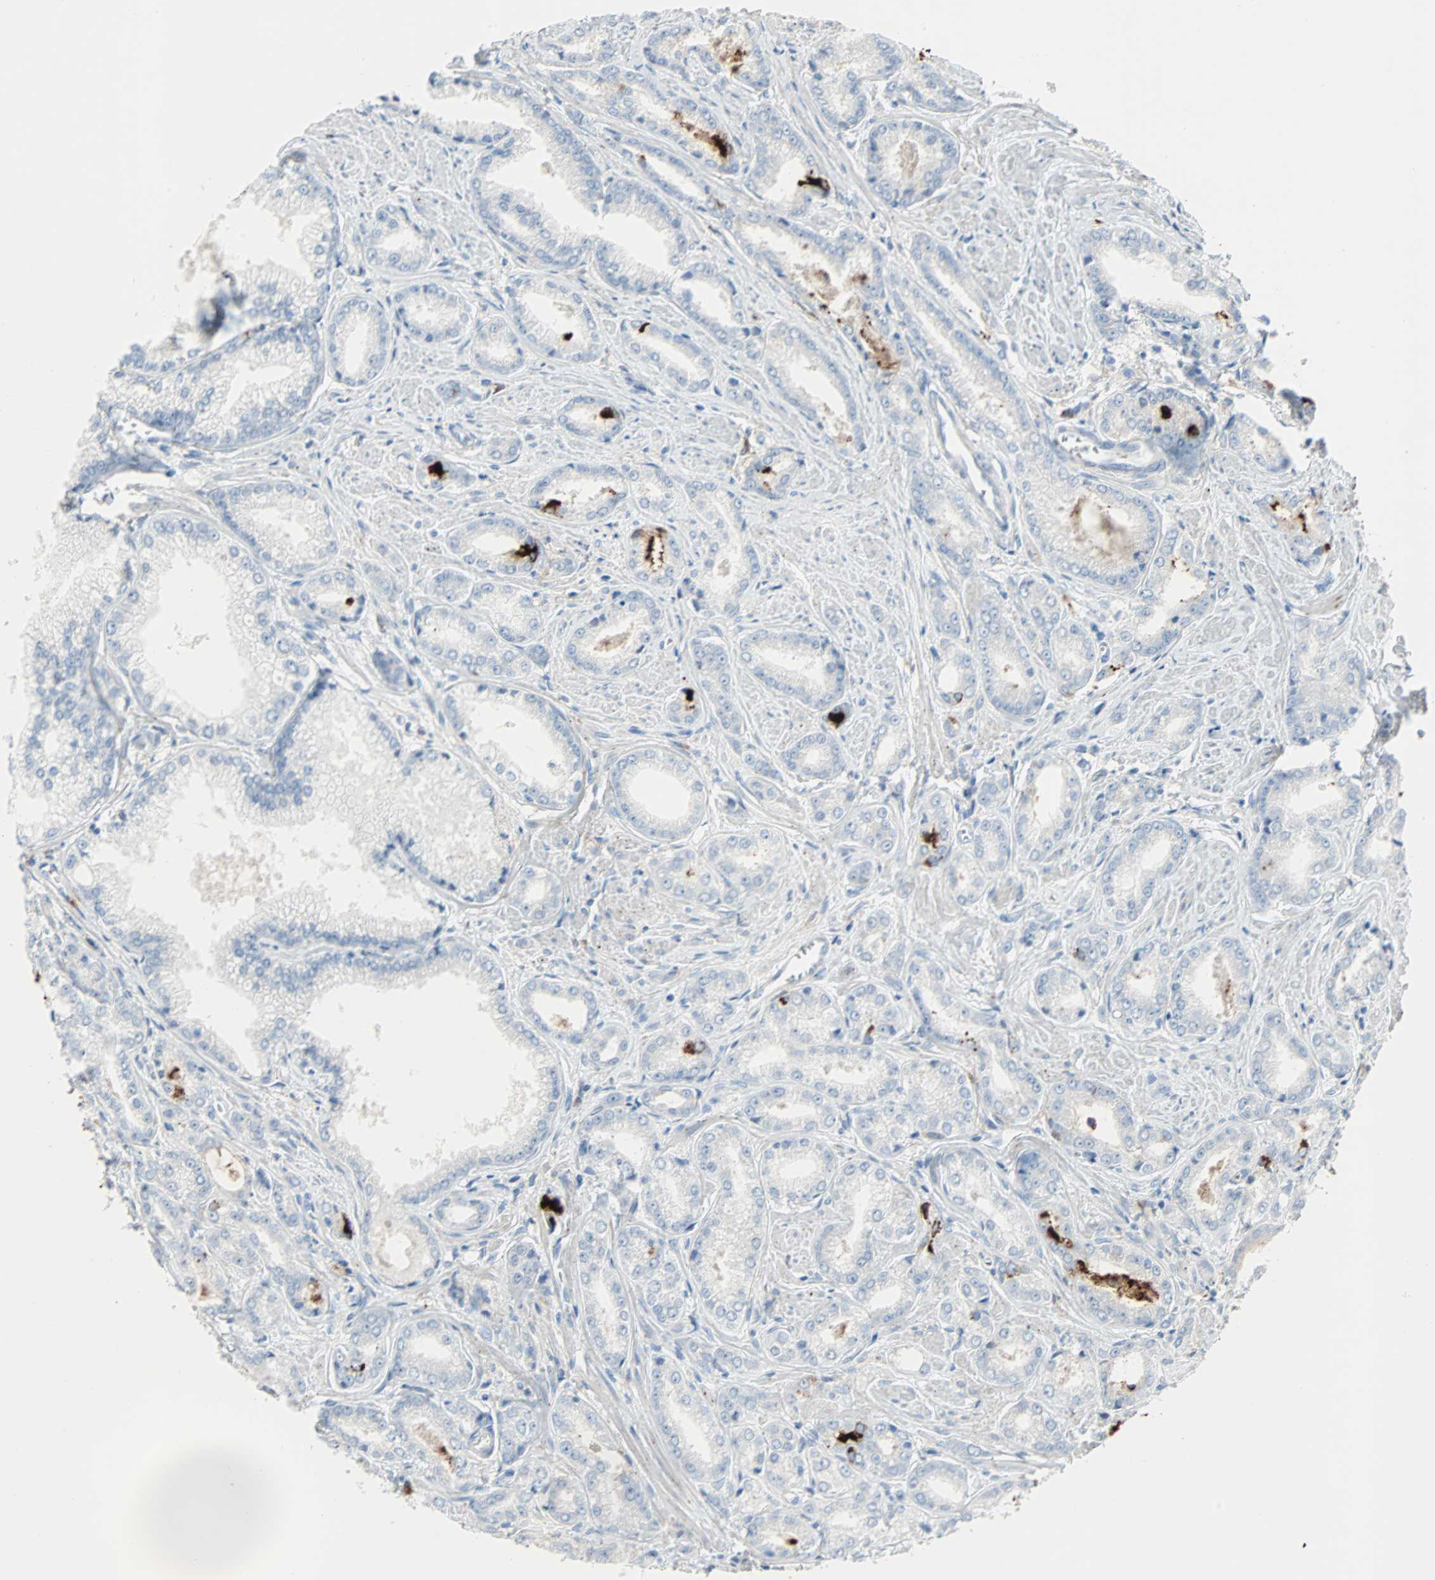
{"staining": {"intensity": "negative", "quantity": "none", "location": "none"}, "tissue": "prostate cancer", "cell_type": "Tumor cells", "image_type": "cancer", "snomed": [{"axis": "morphology", "description": "Adenocarcinoma, Low grade"}, {"axis": "topography", "description": "Prostate"}], "caption": "Prostate cancer (adenocarcinoma (low-grade)) was stained to show a protein in brown. There is no significant positivity in tumor cells.", "gene": "CLEC4A", "patient": {"sex": "male", "age": 64}}